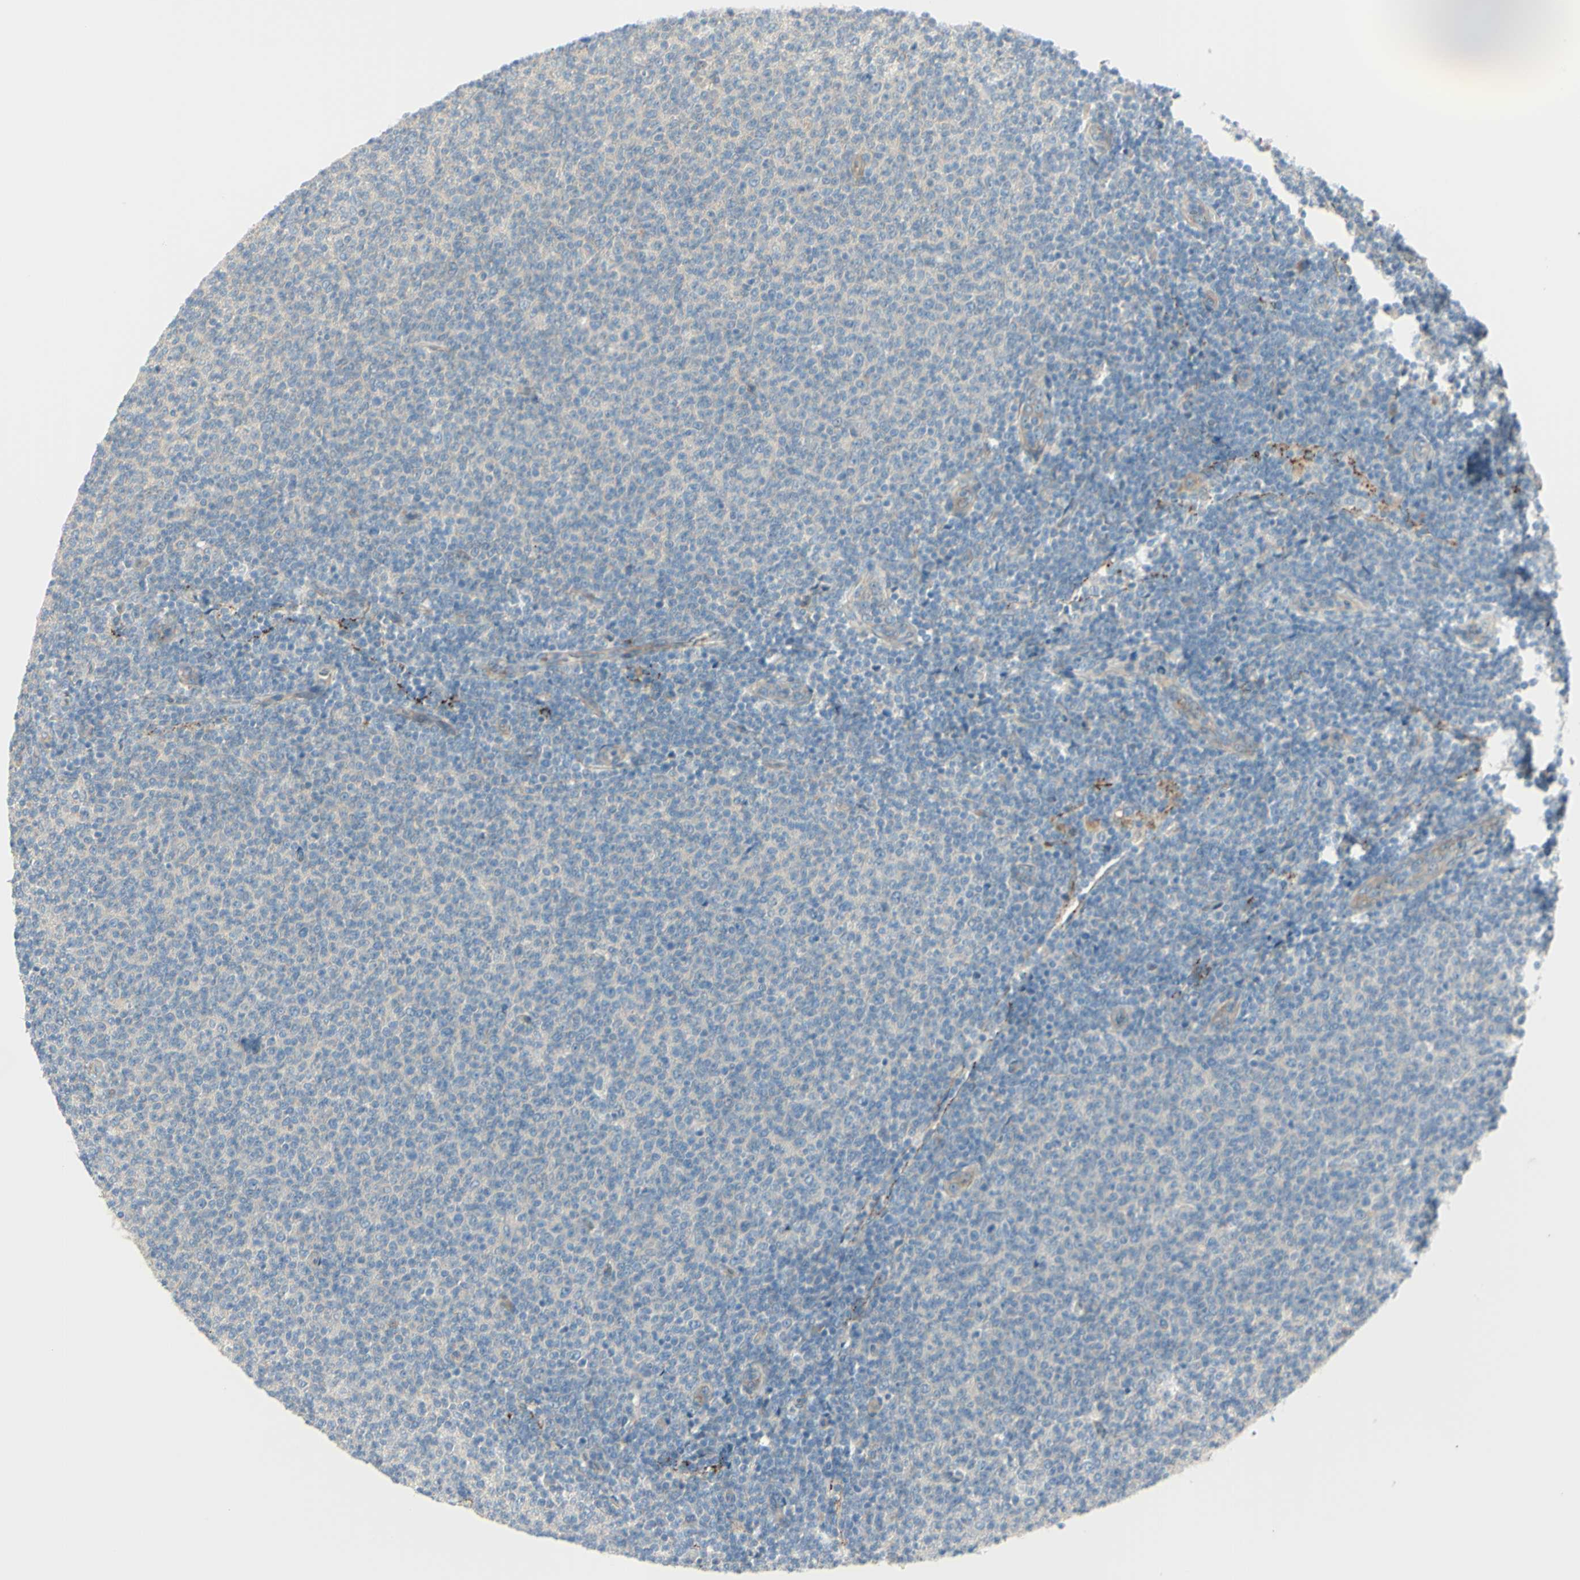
{"staining": {"intensity": "weak", "quantity": "25%-75%", "location": "cytoplasmic/membranous"}, "tissue": "lymphoma", "cell_type": "Tumor cells", "image_type": "cancer", "snomed": [{"axis": "morphology", "description": "Malignant lymphoma, non-Hodgkin's type, Low grade"}, {"axis": "topography", "description": "Lymph node"}], "caption": "Protein analysis of low-grade malignant lymphoma, non-Hodgkin's type tissue shows weak cytoplasmic/membranous positivity in approximately 25%-75% of tumor cells.", "gene": "PCDHGA2", "patient": {"sex": "male", "age": 66}}